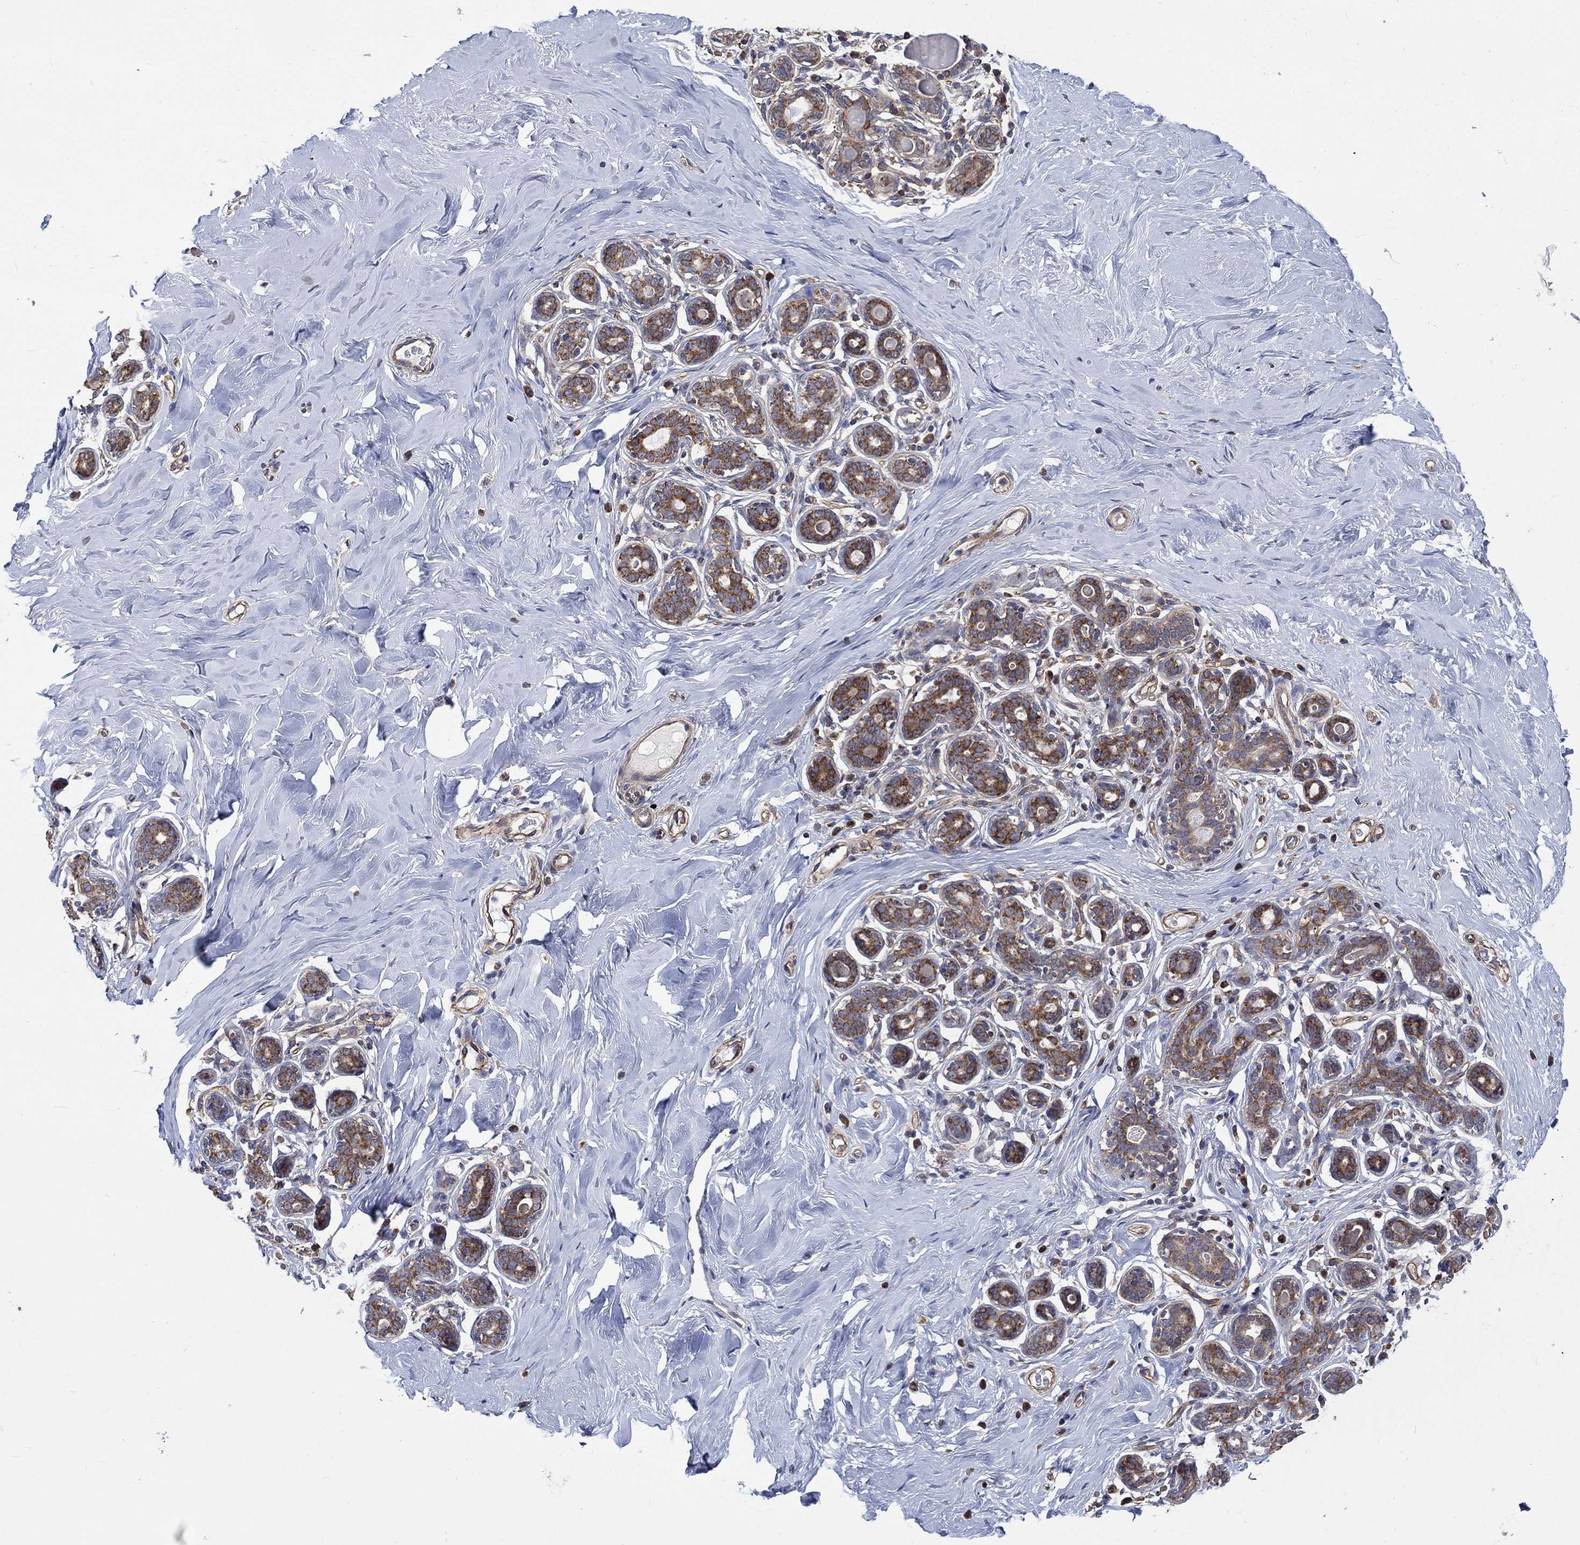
{"staining": {"intensity": "weak", "quantity": "<25%", "location": "cytoplasmic/membranous"}, "tissue": "breast", "cell_type": "Adipocytes", "image_type": "normal", "snomed": [{"axis": "morphology", "description": "Normal tissue, NOS"}, {"axis": "topography", "description": "Skin"}, {"axis": "topography", "description": "Breast"}], "caption": "High magnification brightfield microscopy of benign breast stained with DAB (3,3'-diaminobenzidine) (brown) and counterstained with hematoxylin (blue): adipocytes show no significant staining. (DAB (3,3'-diaminobenzidine) IHC with hematoxylin counter stain).", "gene": "RPLP0", "patient": {"sex": "female", "age": 43}}